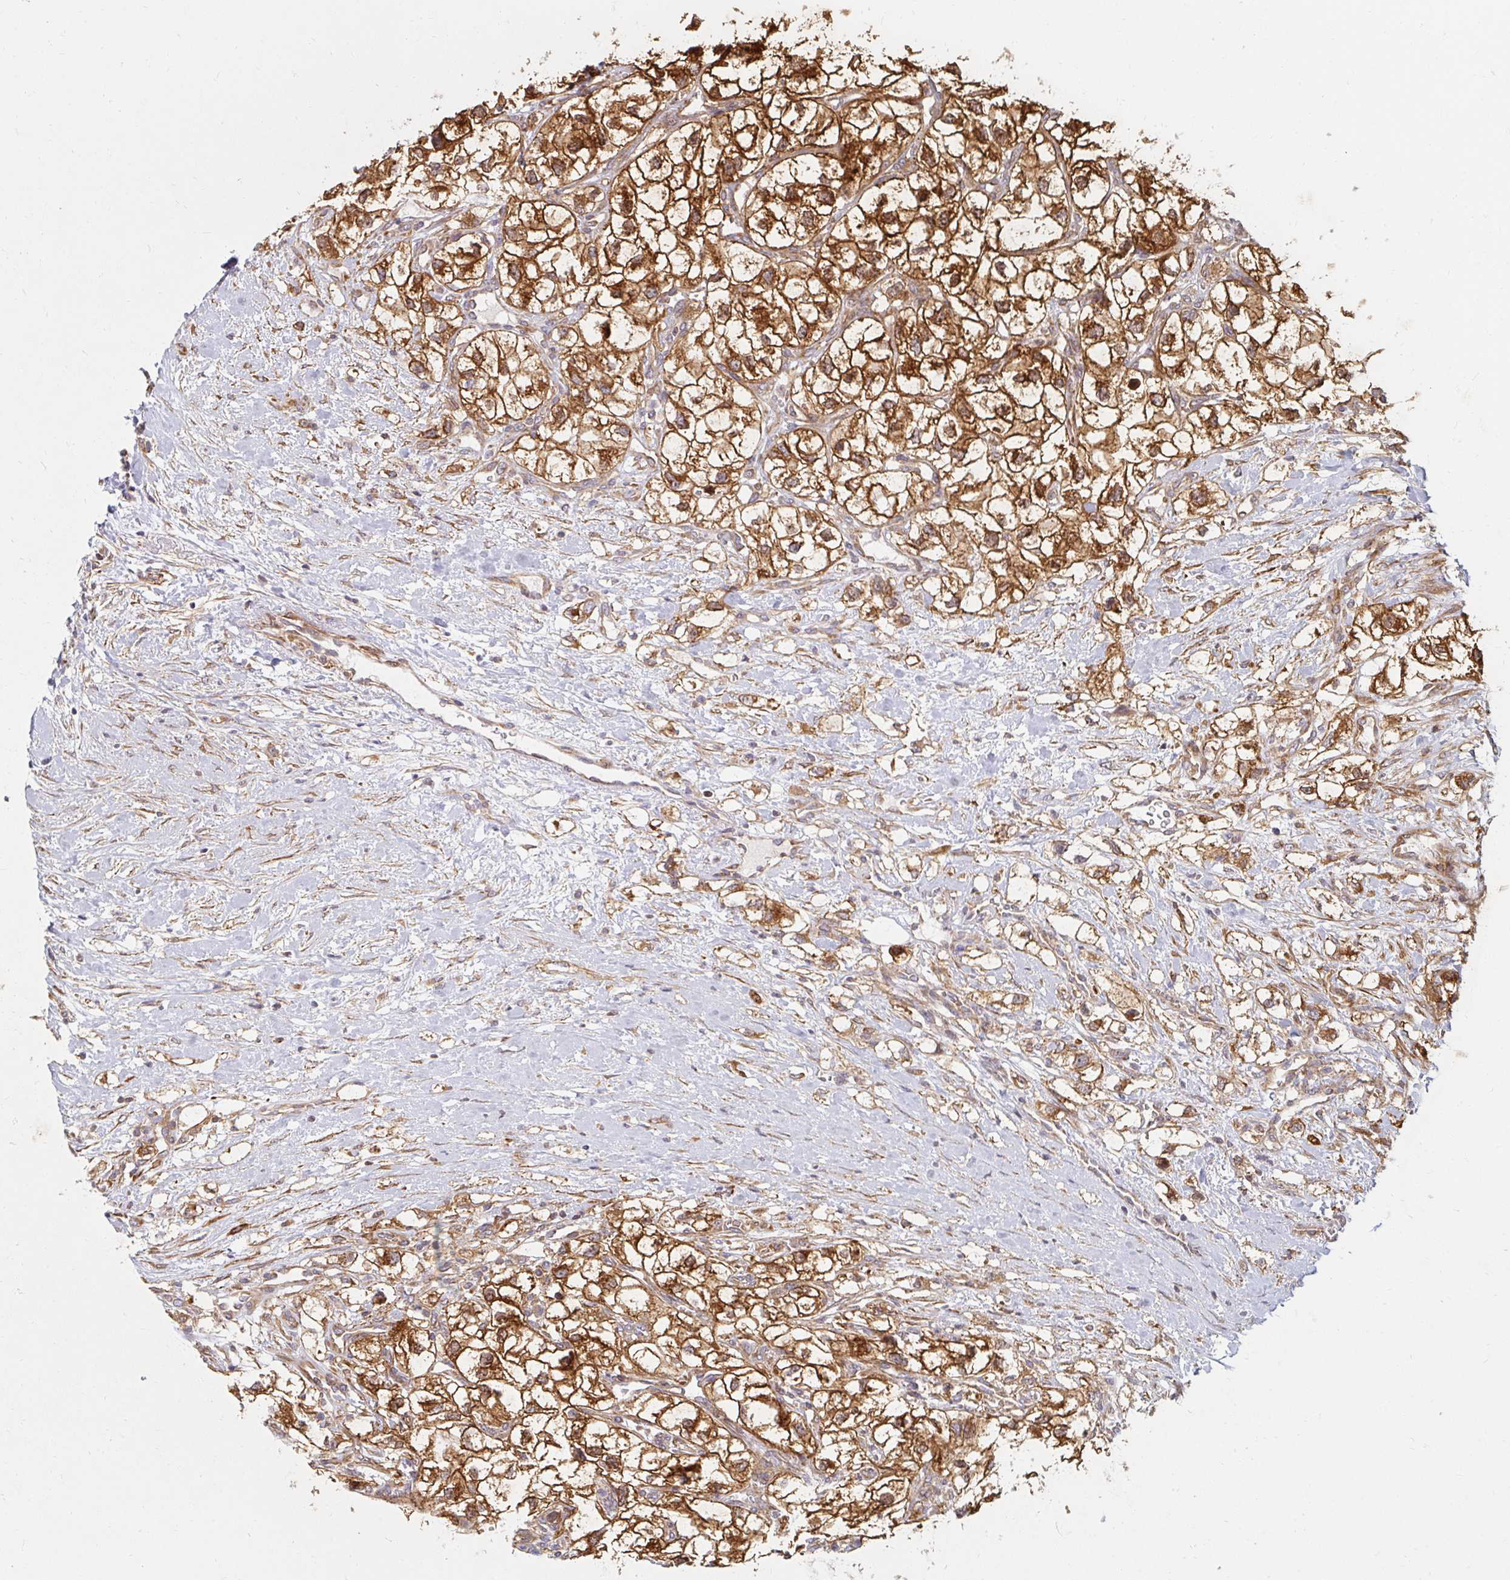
{"staining": {"intensity": "strong", "quantity": ">75%", "location": "cytoplasmic/membranous"}, "tissue": "renal cancer", "cell_type": "Tumor cells", "image_type": "cancer", "snomed": [{"axis": "morphology", "description": "Adenocarcinoma, NOS"}, {"axis": "topography", "description": "Kidney"}], "caption": "Brown immunohistochemical staining in human renal cancer displays strong cytoplasmic/membranous expression in approximately >75% of tumor cells.", "gene": "BTF3", "patient": {"sex": "male", "age": 59}}